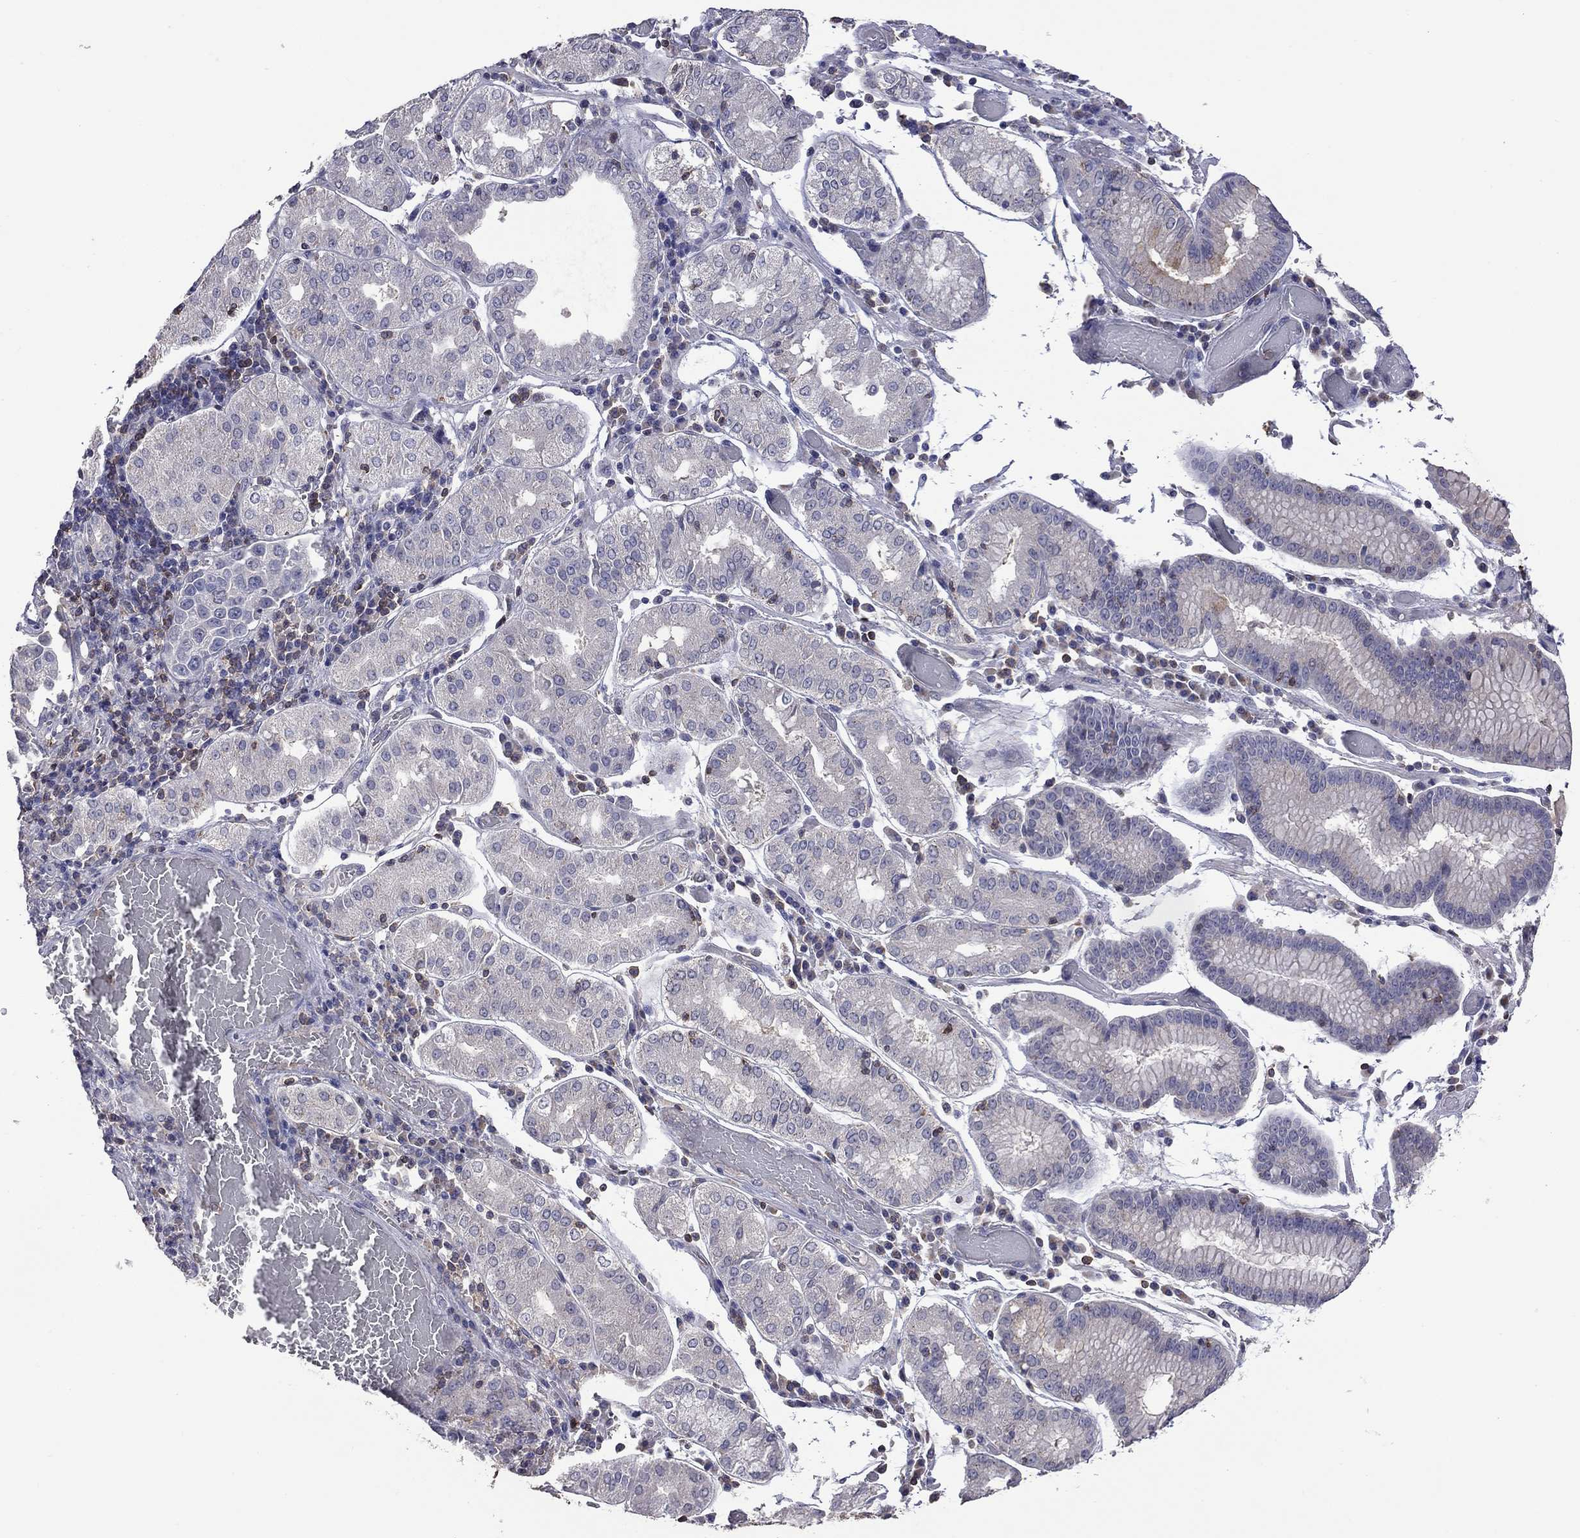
{"staining": {"intensity": "negative", "quantity": "none", "location": "none"}, "tissue": "stomach cancer", "cell_type": "Tumor cells", "image_type": "cancer", "snomed": [{"axis": "morphology", "description": "Adenocarcinoma, NOS"}, {"axis": "topography", "description": "Stomach"}], "caption": "Tumor cells are negative for brown protein staining in stomach cancer.", "gene": "IPCEF1", "patient": {"sex": "male", "age": 93}}